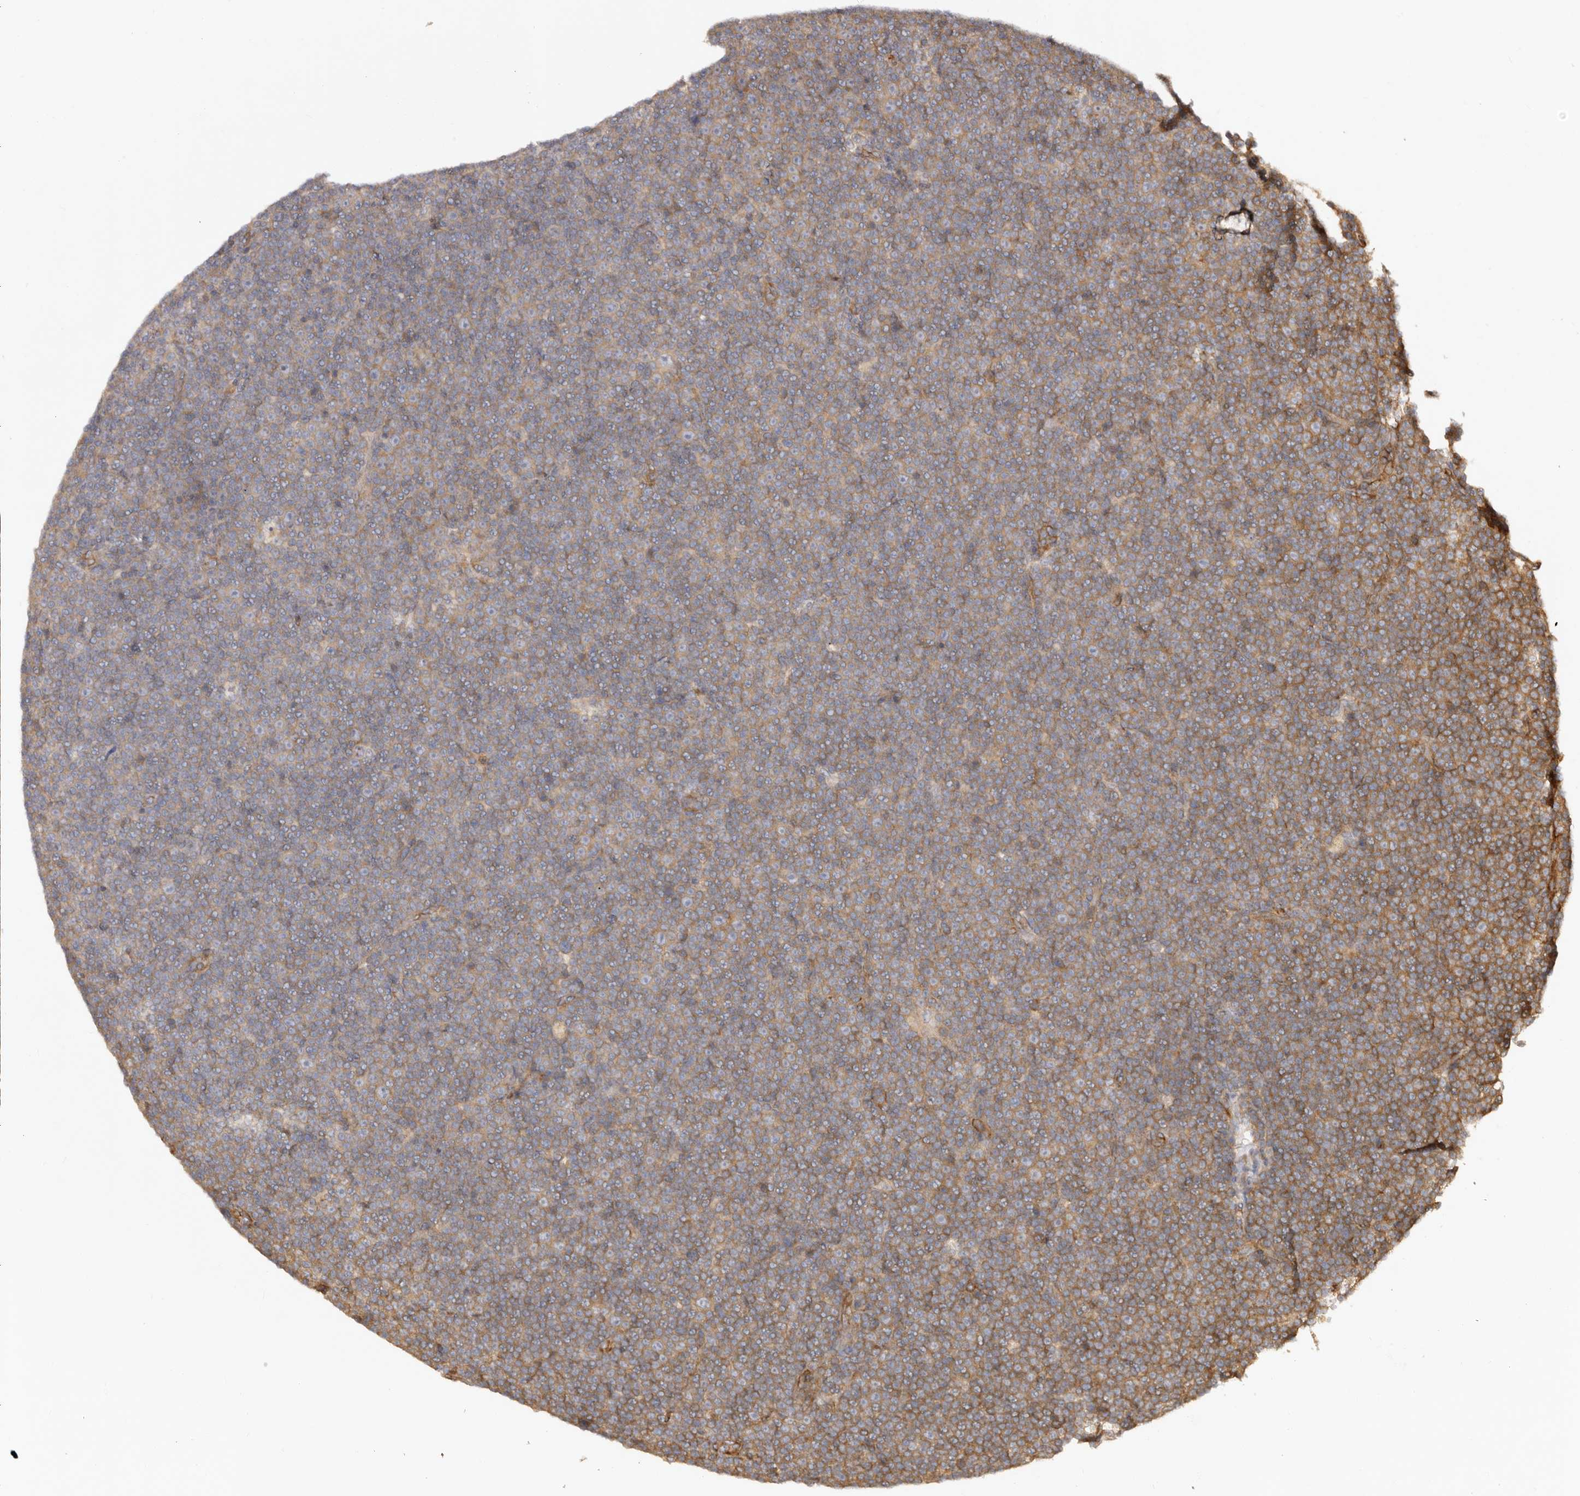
{"staining": {"intensity": "weak", "quantity": "25%-75%", "location": "cytoplasmic/membranous"}, "tissue": "lymphoma", "cell_type": "Tumor cells", "image_type": "cancer", "snomed": [{"axis": "morphology", "description": "Malignant lymphoma, non-Hodgkin's type, Low grade"}, {"axis": "topography", "description": "Lymph node"}], "caption": "Tumor cells display low levels of weak cytoplasmic/membranous positivity in approximately 25%-75% of cells in lymphoma.", "gene": "RPS6", "patient": {"sex": "female", "age": 67}}